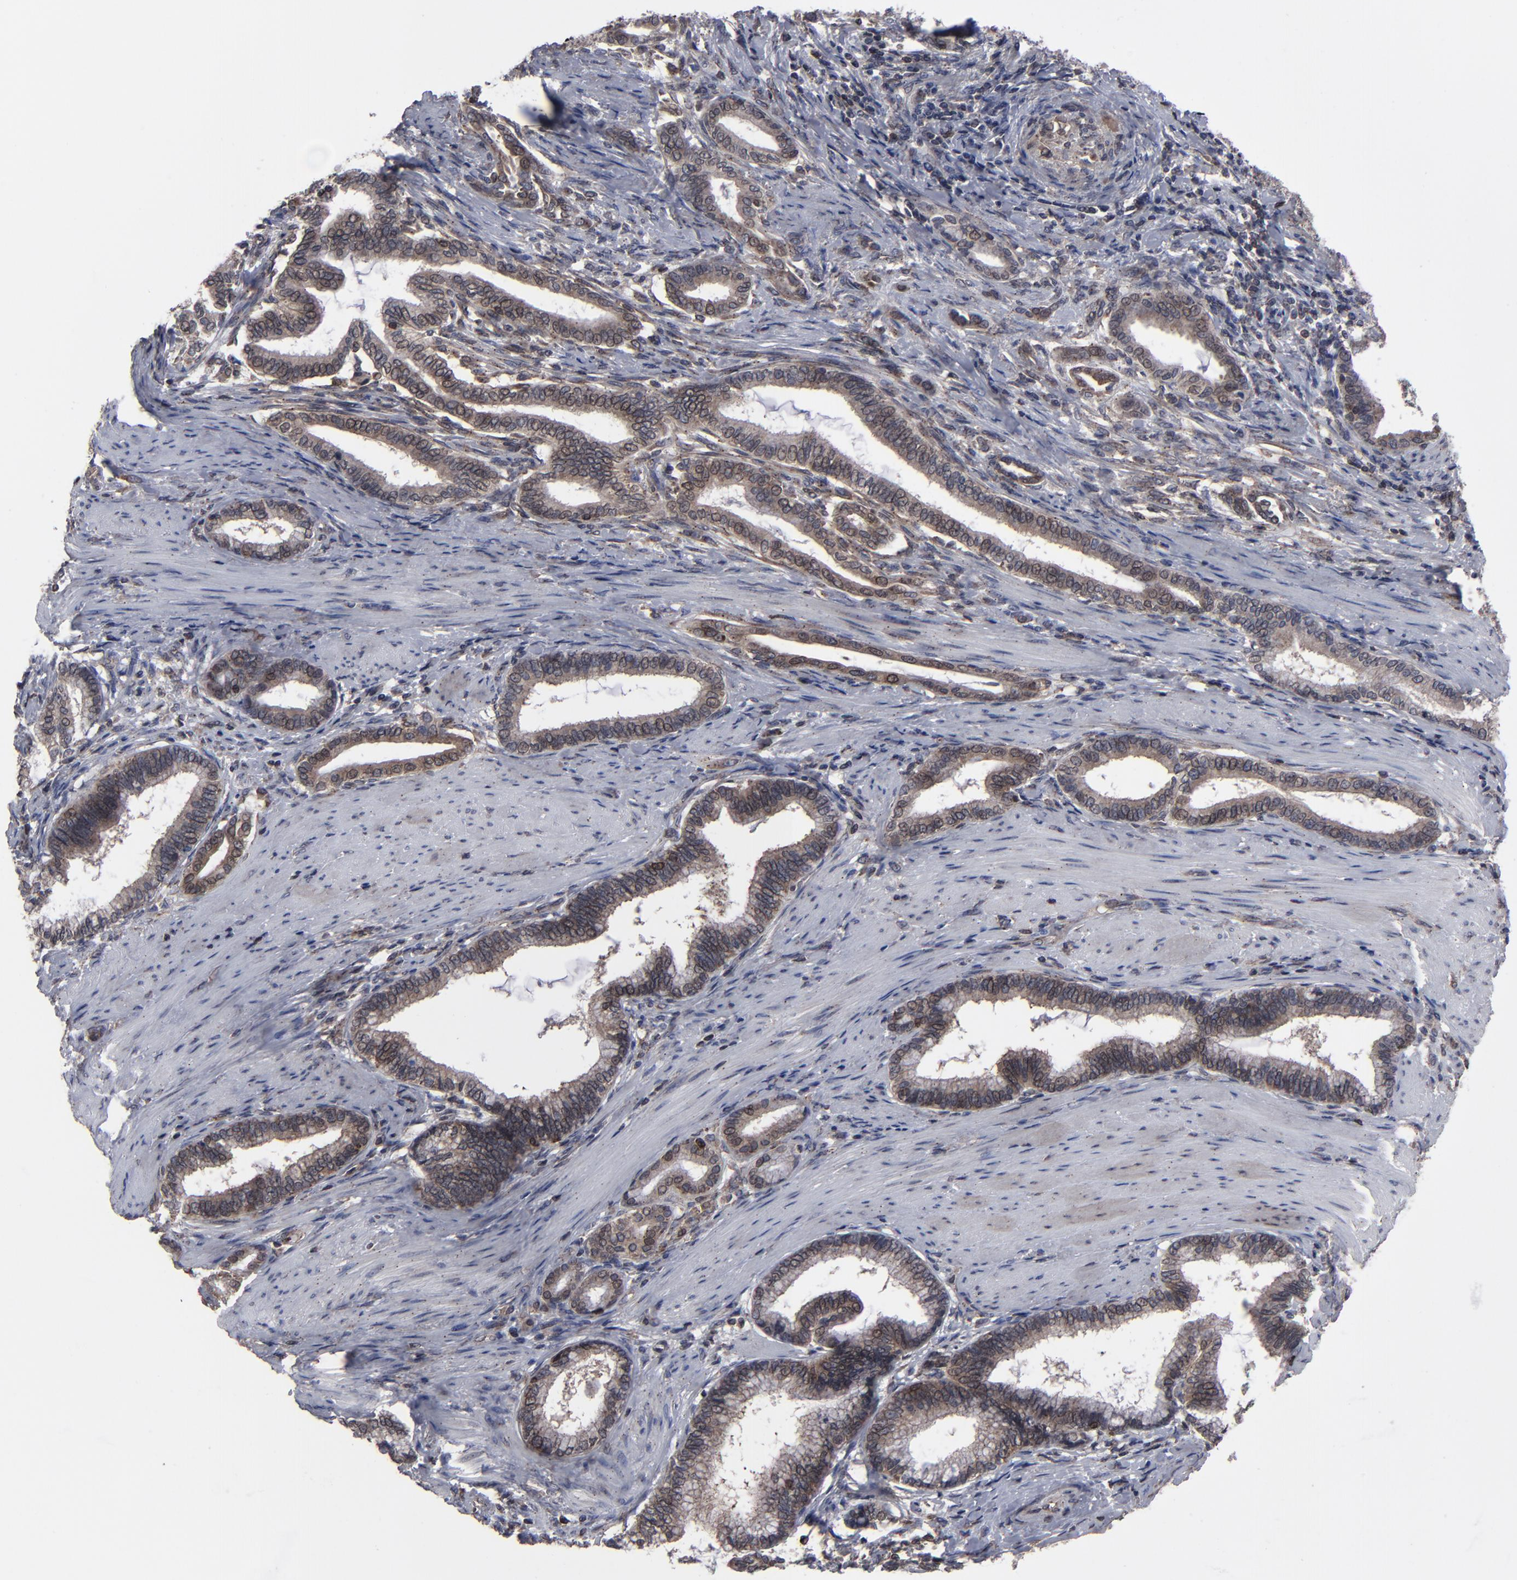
{"staining": {"intensity": "moderate", "quantity": ">75%", "location": "cytoplasmic/membranous,nuclear"}, "tissue": "pancreatic cancer", "cell_type": "Tumor cells", "image_type": "cancer", "snomed": [{"axis": "morphology", "description": "Adenocarcinoma, NOS"}, {"axis": "topography", "description": "Pancreas"}], "caption": "Adenocarcinoma (pancreatic) was stained to show a protein in brown. There is medium levels of moderate cytoplasmic/membranous and nuclear expression in about >75% of tumor cells.", "gene": "KIAA2026", "patient": {"sex": "female", "age": 64}}